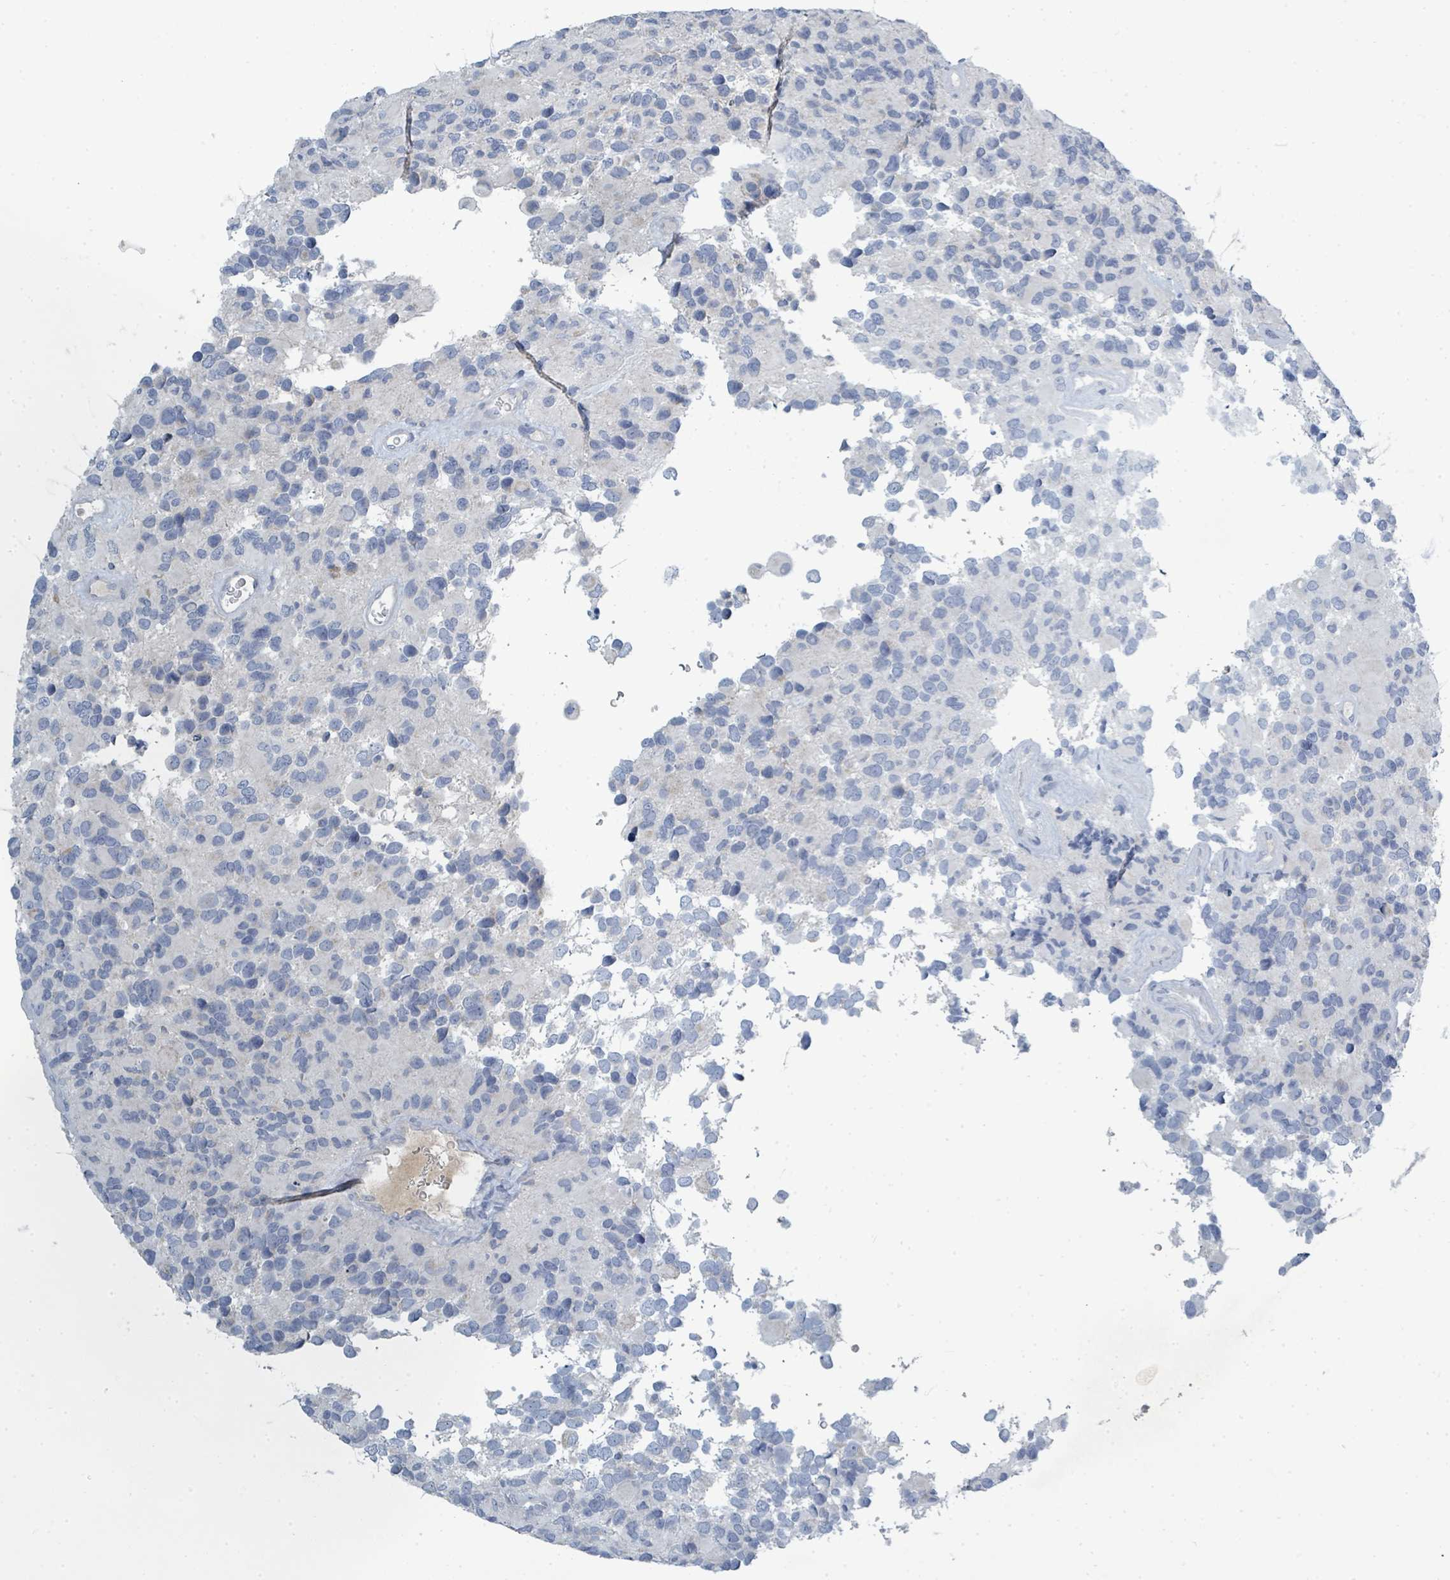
{"staining": {"intensity": "negative", "quantity": "none", "location": "none"}, "tissue": "glioma", "cell_type": "Tumor cells", "image_type": "cancer", "snomed": [{"axis": "morphology", "description": "Glioma, malignant, High grade"}, {"axis": "topography", "description": "Brain"}], "caption": "Image shows no significant protein staining in tumor cells of glioma.", "gene": "SLC25A23", "patient": {"sex": "male", "age": 77}}